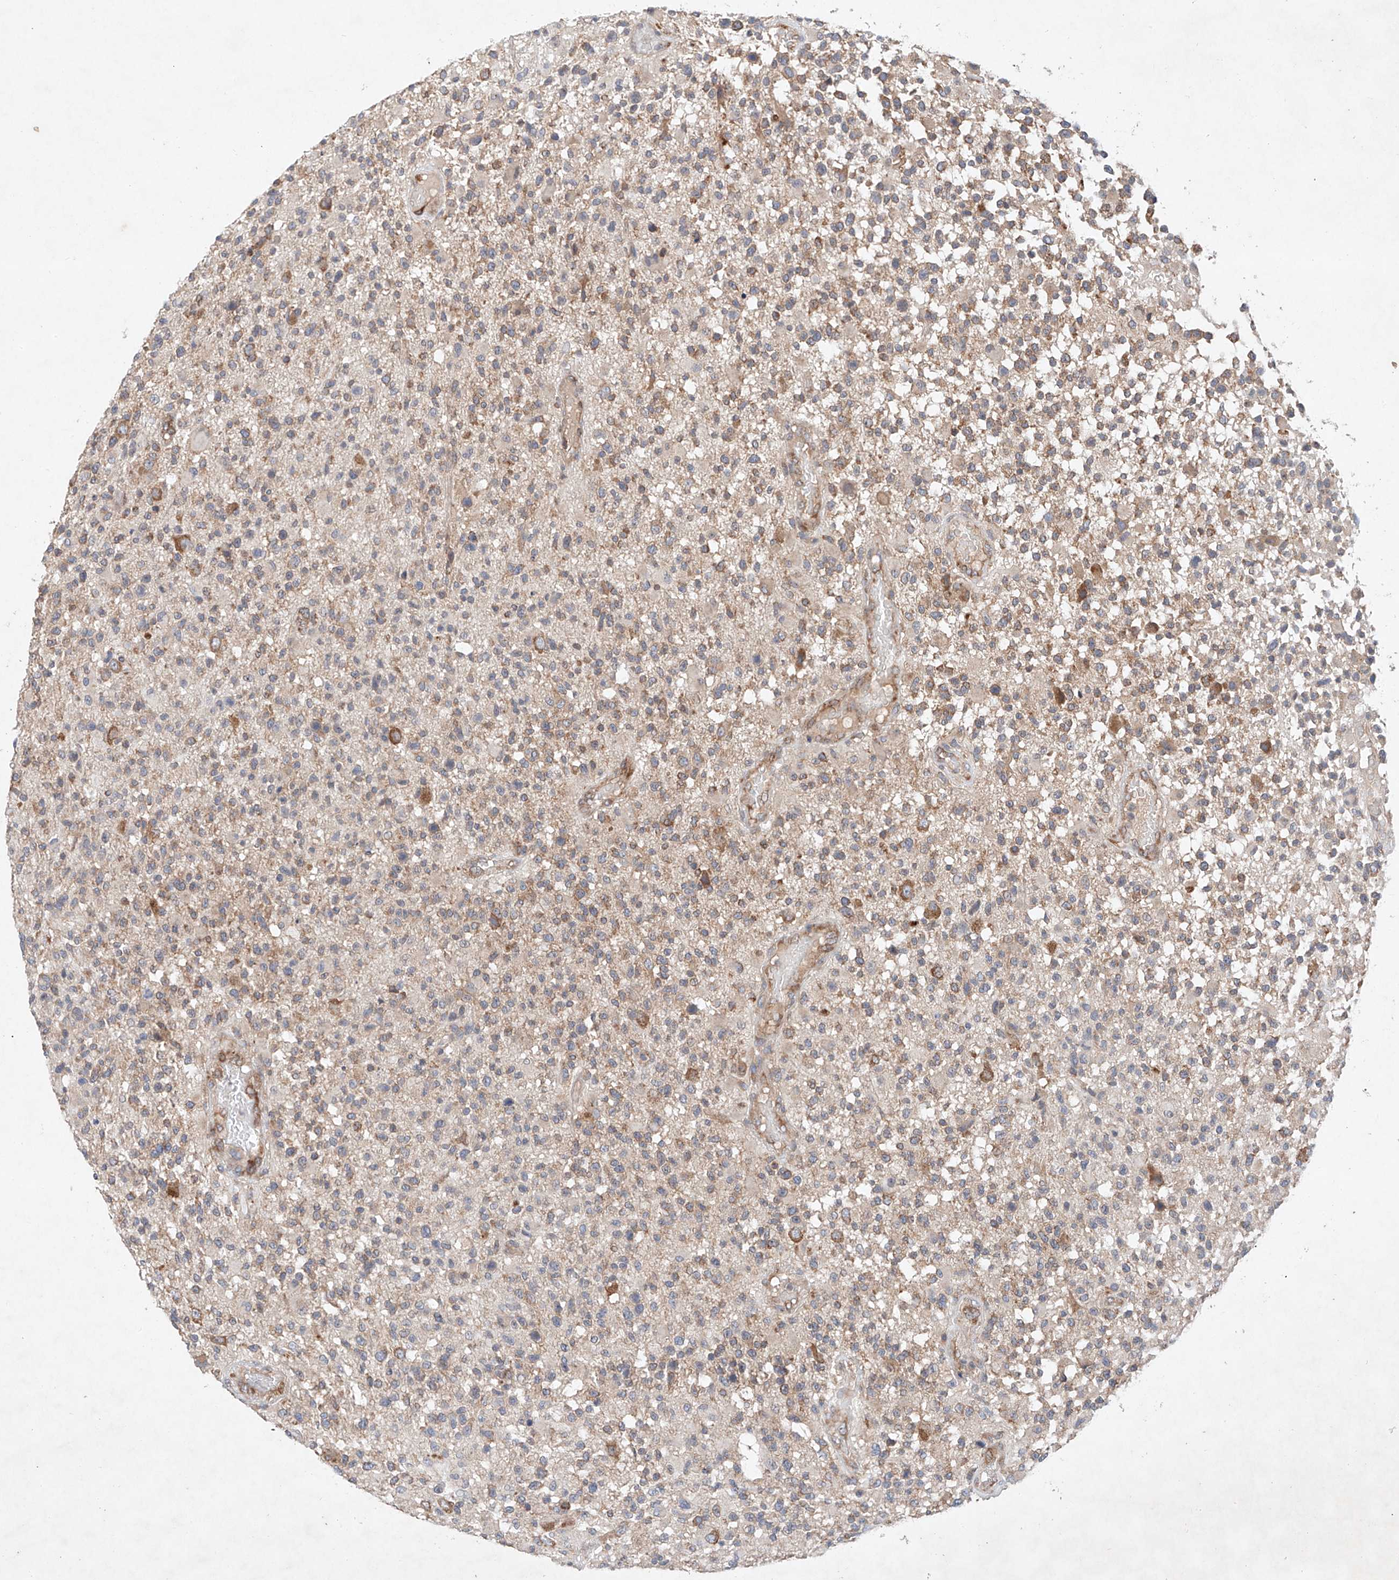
{"staining": {"intensity": "moderate", "quantity": "<25%", "location": "cytoplasmic/membranous"}, "tissue": "glioma", "cell_type": "Tumor cells", "image_type": "cancer", "snomed": [{"axis": "morphology", "description": "Glioma, malignant, High grade"}, {"axis": "morphology", "description": "Glioblastoma, NOS"}, {"axis": "topography", "description": "Brain"}], "caption": "Immunohistochemical staining of glioma shows low levels of moderate cytoplasmic/membranous protein expression in about <25% of tumor cells.", "gene": "FASTK", "patient": {"sex": "male", "age": 60}}